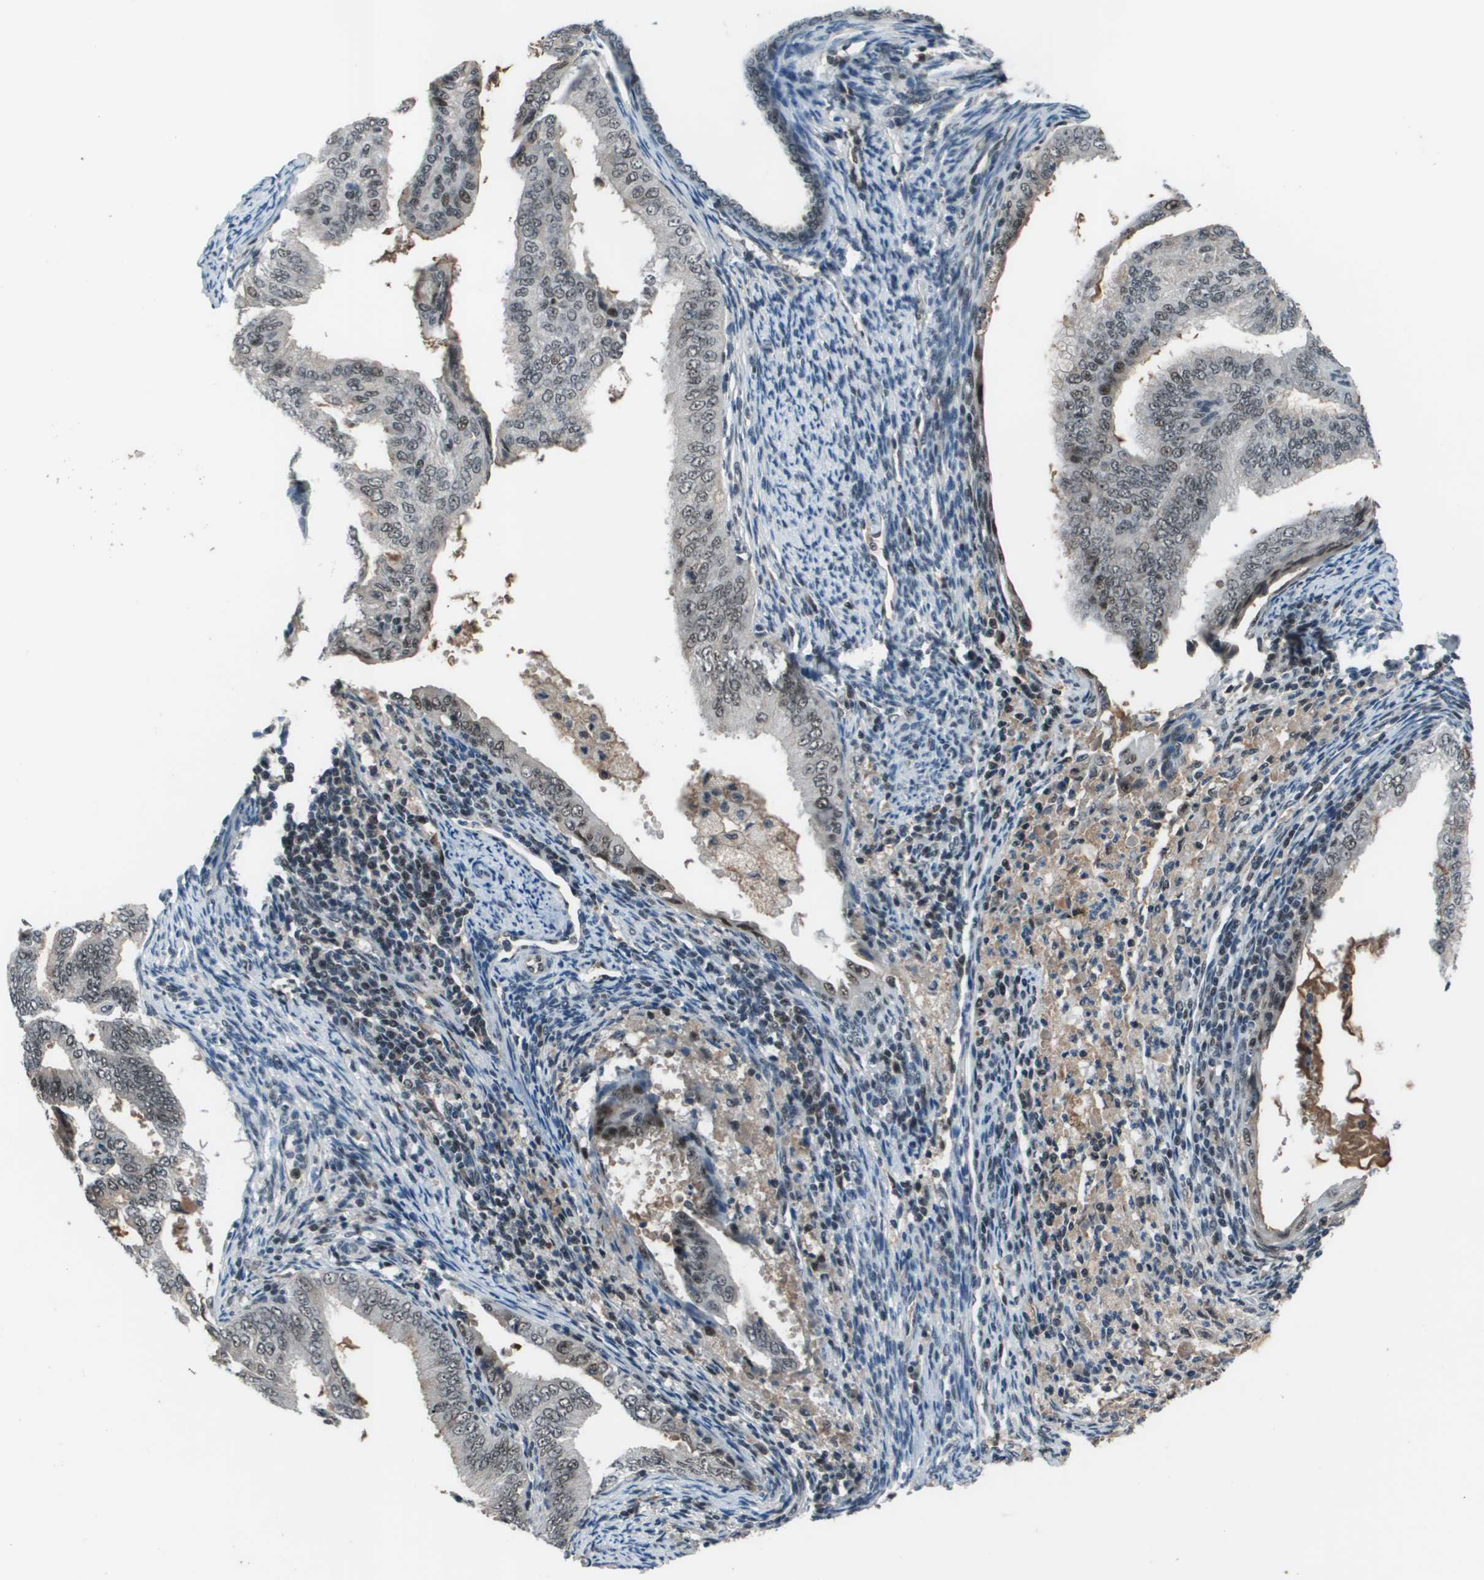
{"staining": {"intensity": "weak", "quantity": "25%-75%", "location": "nuclear"}, "tissue": "endometrial cancer", "cell_type": "Tumor cells", "image_type": "cancer", "snomed": [{"axis": "morphology", "description": "Adenocarcinoma, NOS"}, {"axis": "topography", "description": "Endometrium"}], "caption": "This is a histology image of IHC staining of endometrial cancer, which shows weak positivity in the nuclear of tumor cells.", "gene": "THRAP3", "patient": {"sex": "female", "age": 58}}